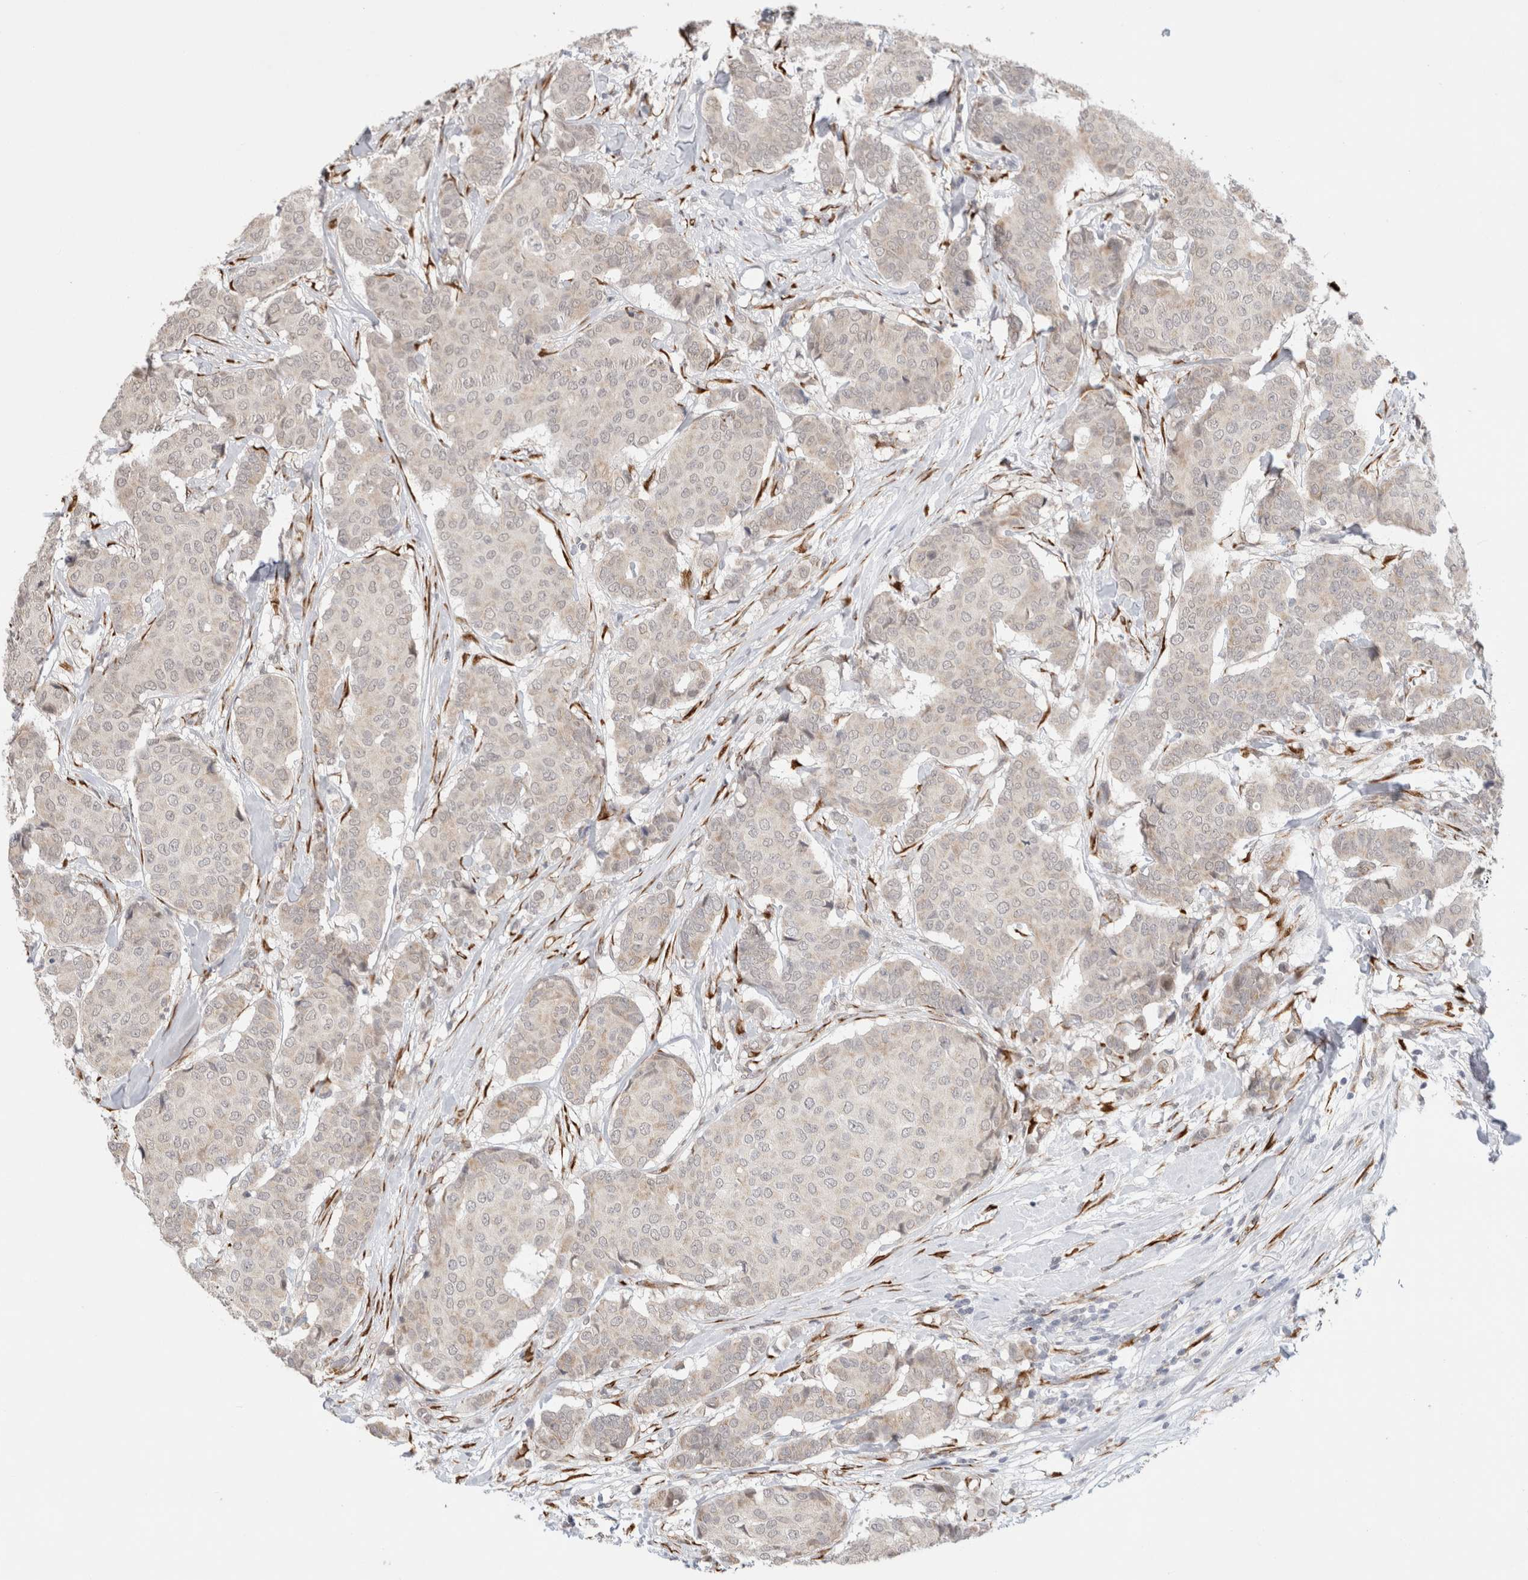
{"staining": {"intensity": "weak", "quantity": "25%-75%", "location": "cytoplasmic/membranous"}, "tissue": "breast cancer", "cell_type": "Tumor cells", "image_type": "cancer", "snomed": [{"axis": "morphology", "description": "Duct carcinoma"}, {"axis": "topography", "description": "Breast"}], "caption": "Human breast cancer stained for a protein (brown) displays weak cytoplasmic/membranous positive staining in approximately 25%-75% of tumor cells.", "gene": "HDLBP", "patient": {"sex": "female", "age": 75}}